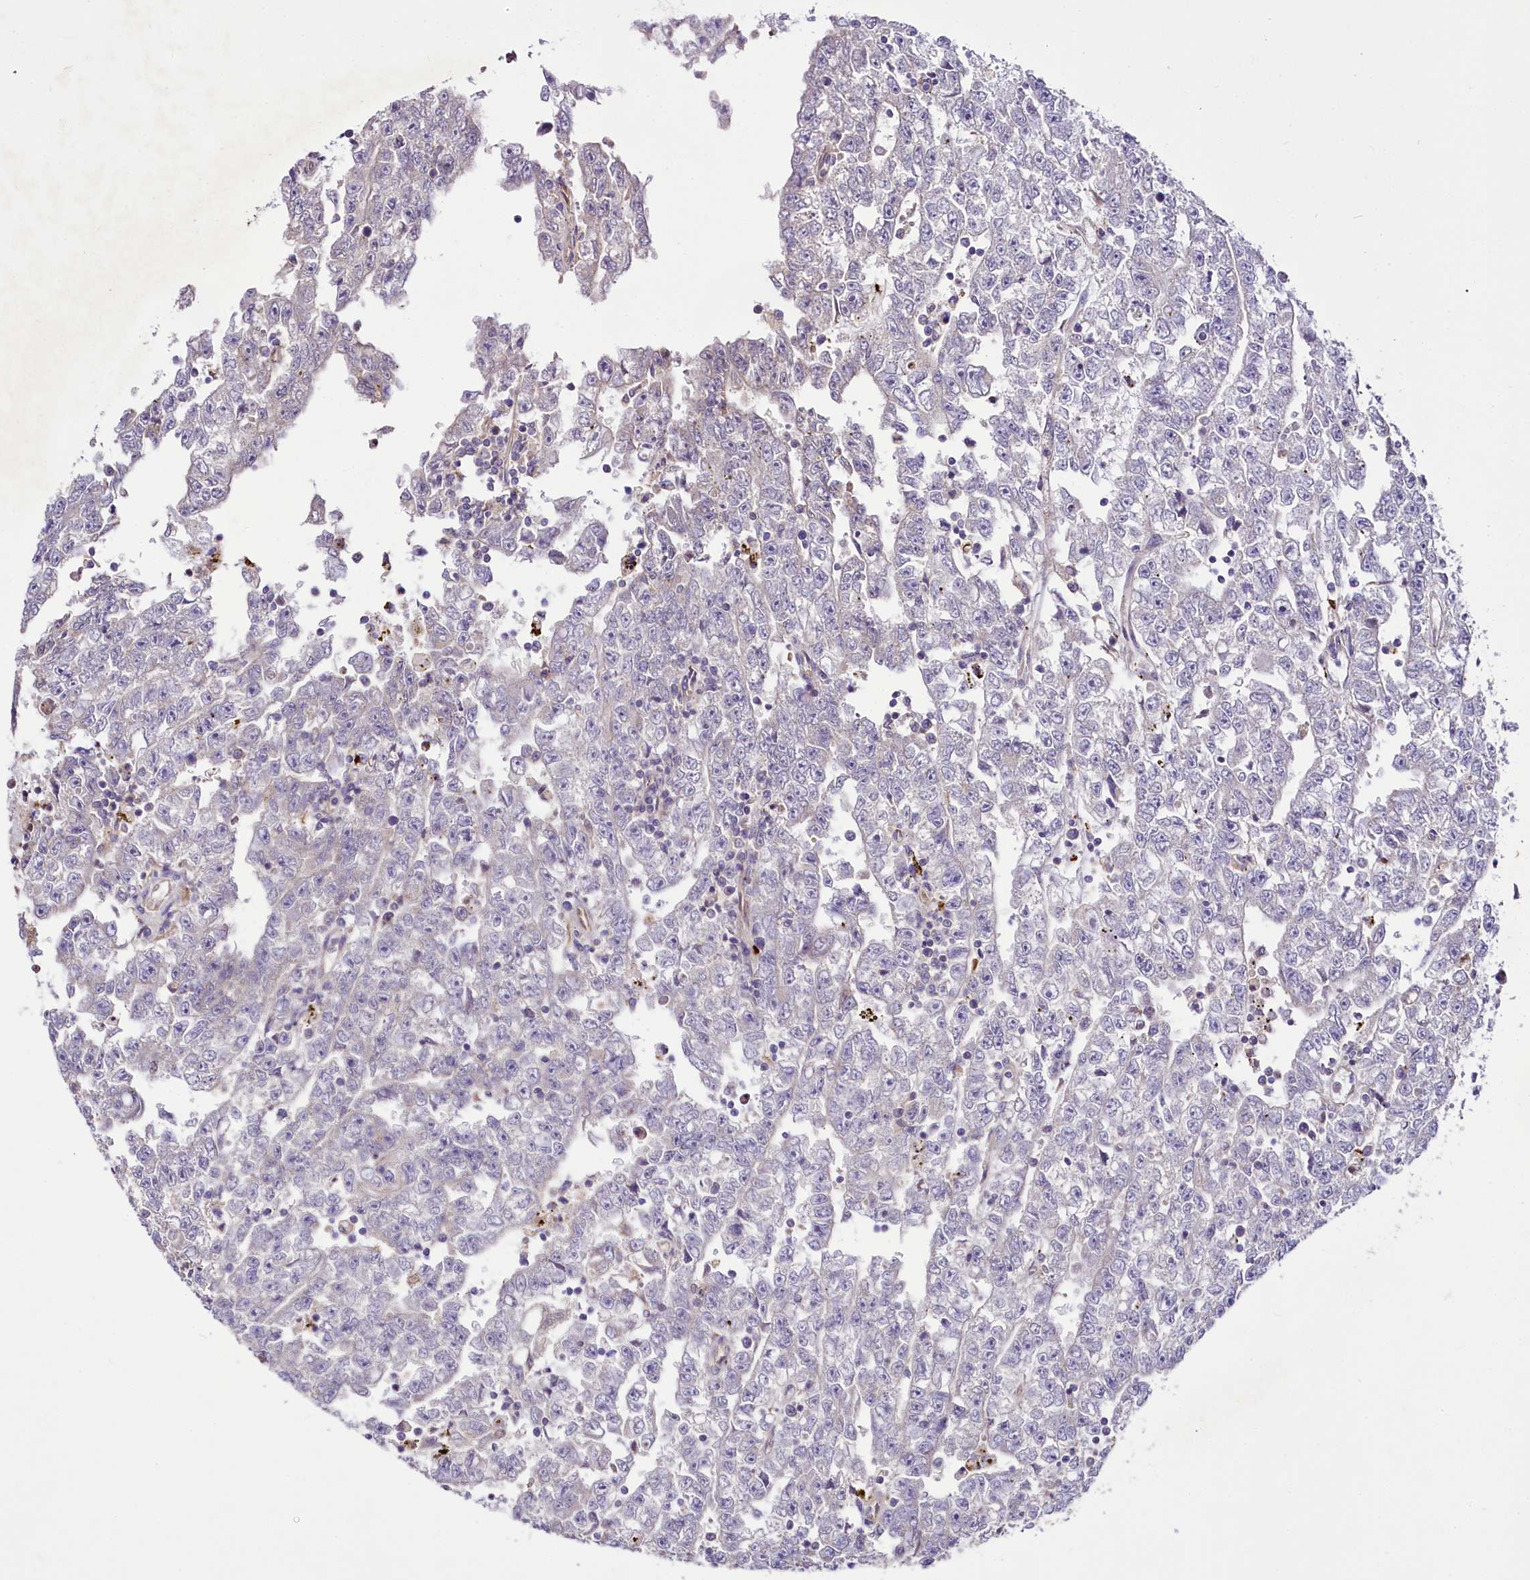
{"staining": {"intensity": "negative", "quantity": "none", "location": "none"}, "tissue": "testis cancer", "cell_type": "Tumor cells", "image_type": "cancer", "snomed": [{"axis": "morphology", "description": "Carcinoma, Embryonal, NOS"}, {"axis": "topography", "description": "Testis"}], "caption": "Testis embryonal carcinoma was stained to show a protein in brown. There is no significant positivity in tumor cells.", "gene": "ZC3H12C", "patient": {"sex": "male", "age": 25}}